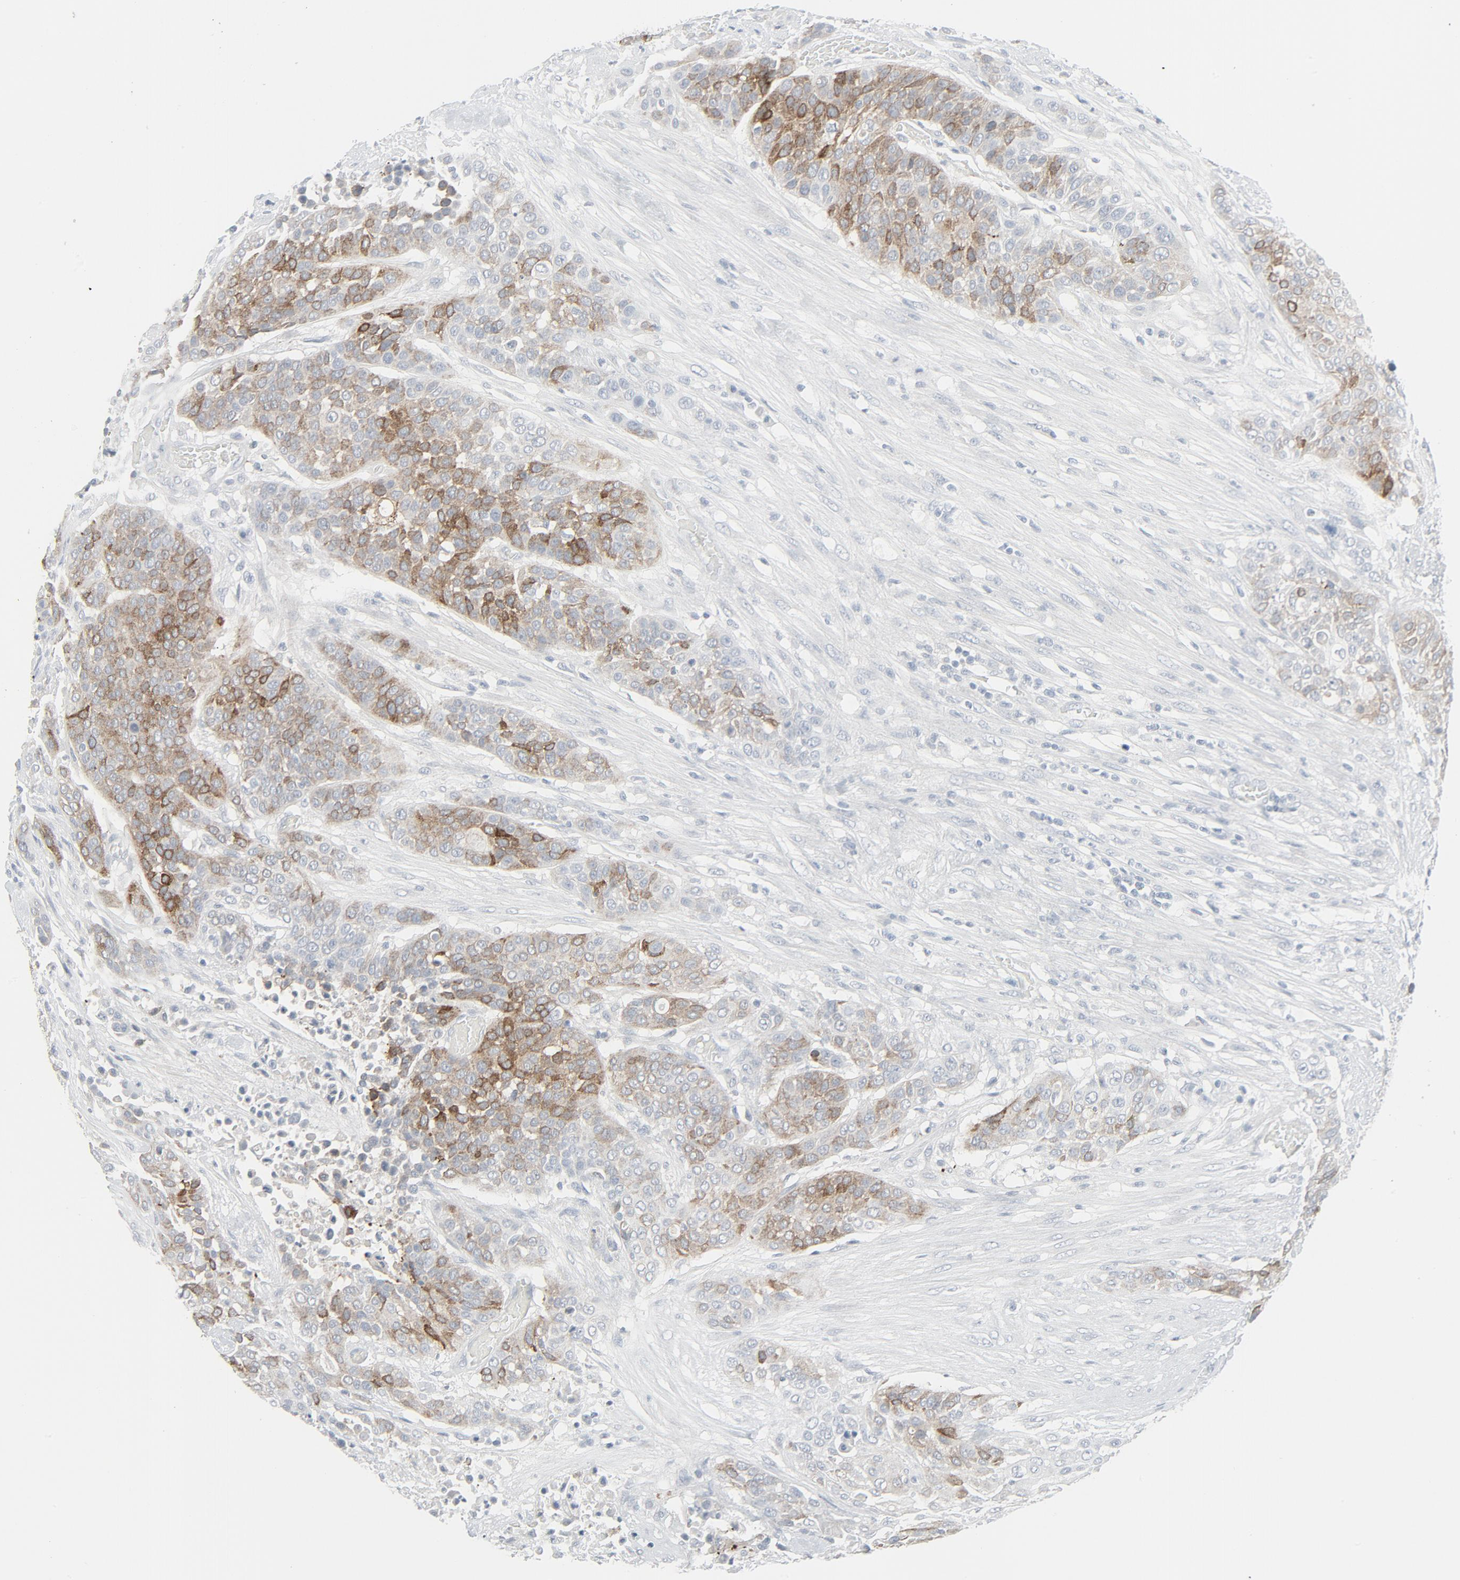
{"staining": {"intensity": "moderate", "quantity": "25%-75%", "location": "cytoplasmic/membranous"}, "tissue": "urothelial cancer", "cell_type": "Tumor cells", "image_type": "cancer", "snomed": [{"axis": "morphology", "description": "Urothelial carcinoma, High grade"}, {"axis": "topography", "description": "Urinary bladder"}], "caption": "Protein analysis of high-grade urothelial carcinoma tissue exhibits moderate cytoplasmic/membranous expression in approximately 25%-75% of tumor cells.", "gene": "FGFR3", "patient": {"sex": "male", "age": 74}}